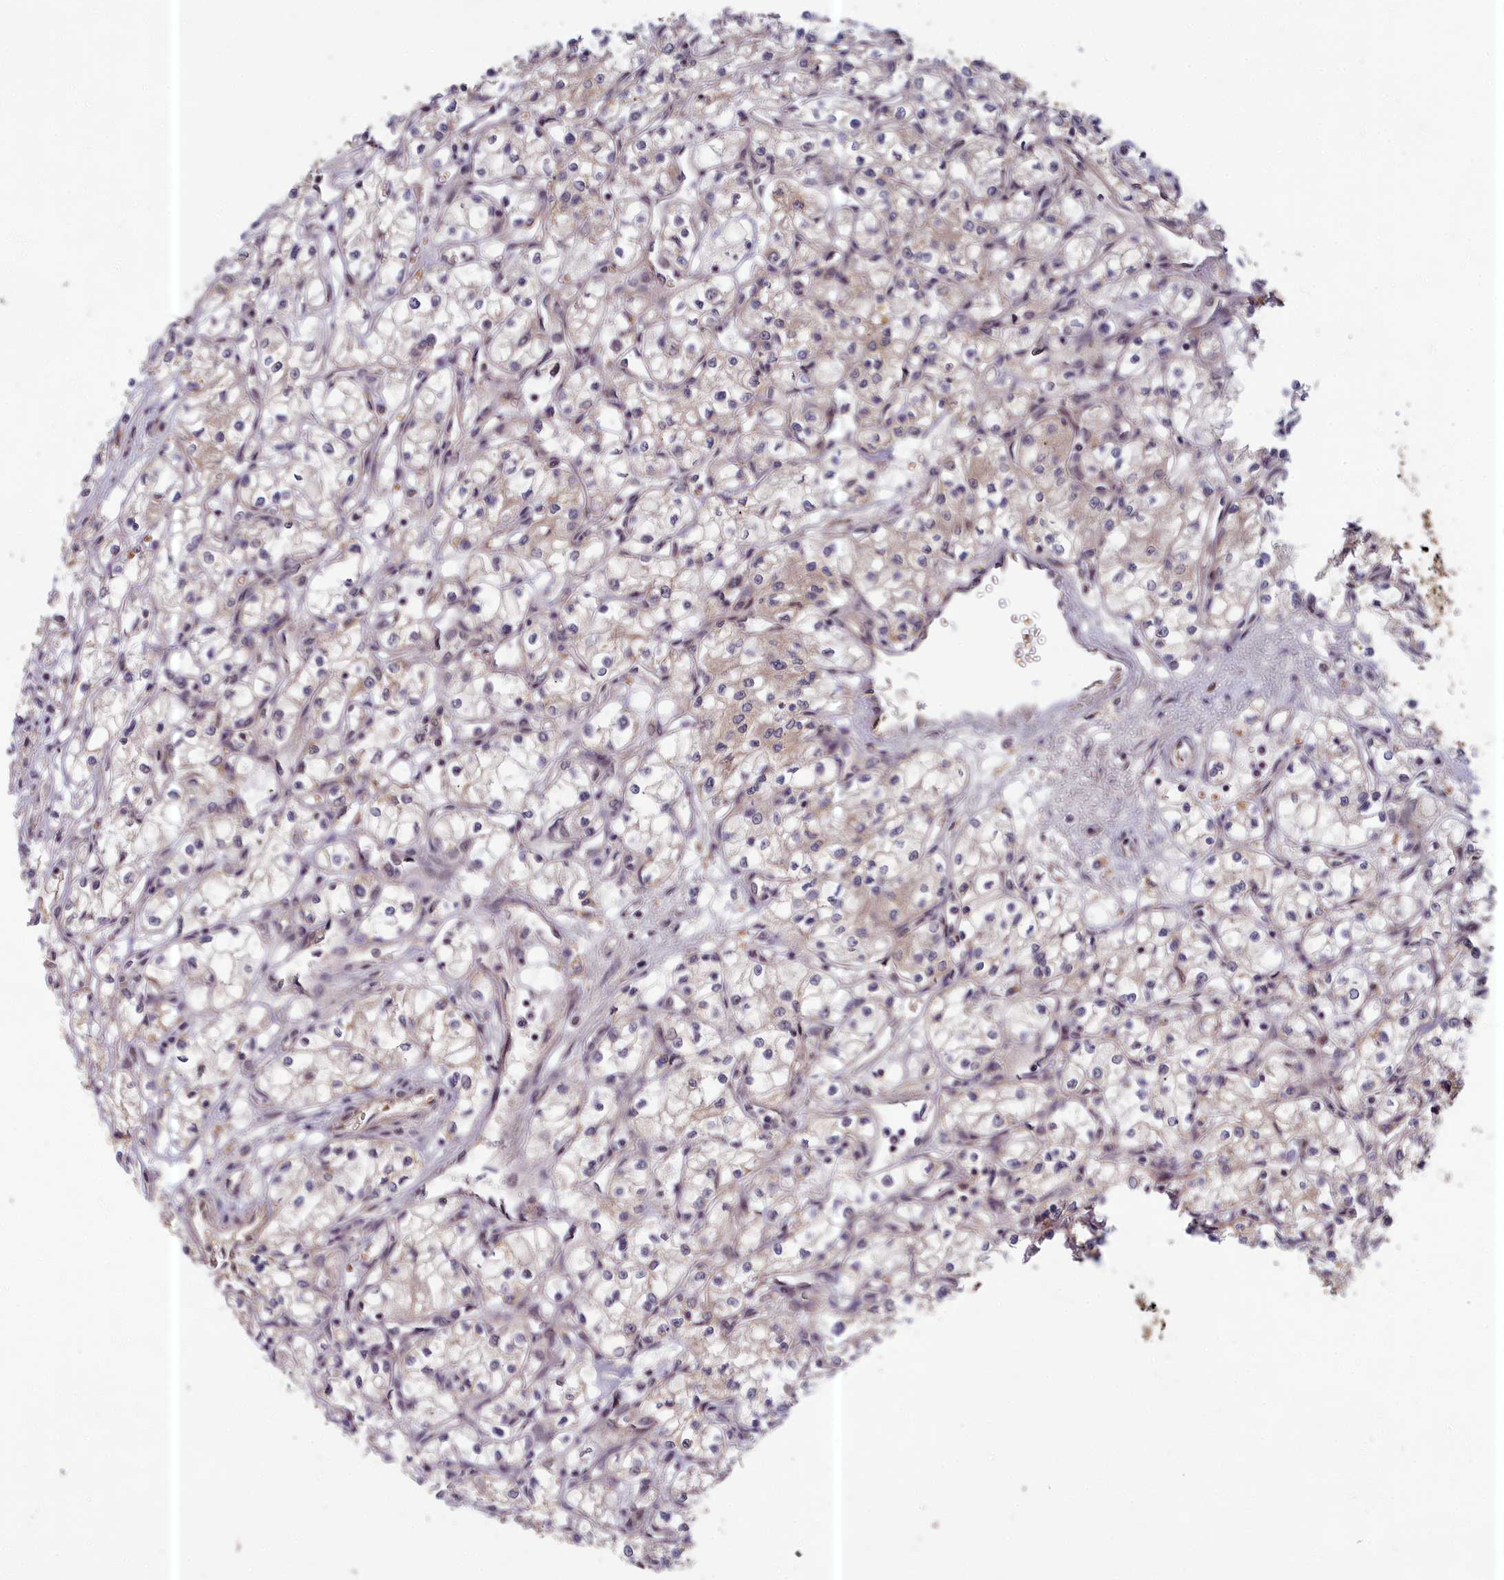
{"staining": {"intensity": "negative", "quantity": "none", "location": "none"}, "tissue": "renal cancer", "cell_type": "Tumor cells", "image_type": "cancer", "snomed": [{"axis": "morphology", "description": "Adenocarcinoma, NOS"}, {"axis": "topography", "description": "Kidney"}], "caption": "The histopathology image displays no significant positivity in tumor cells of adenocarcinoma (renal).", "gene": "EARS2", "patient": {"sex": "male", "age": 59}}